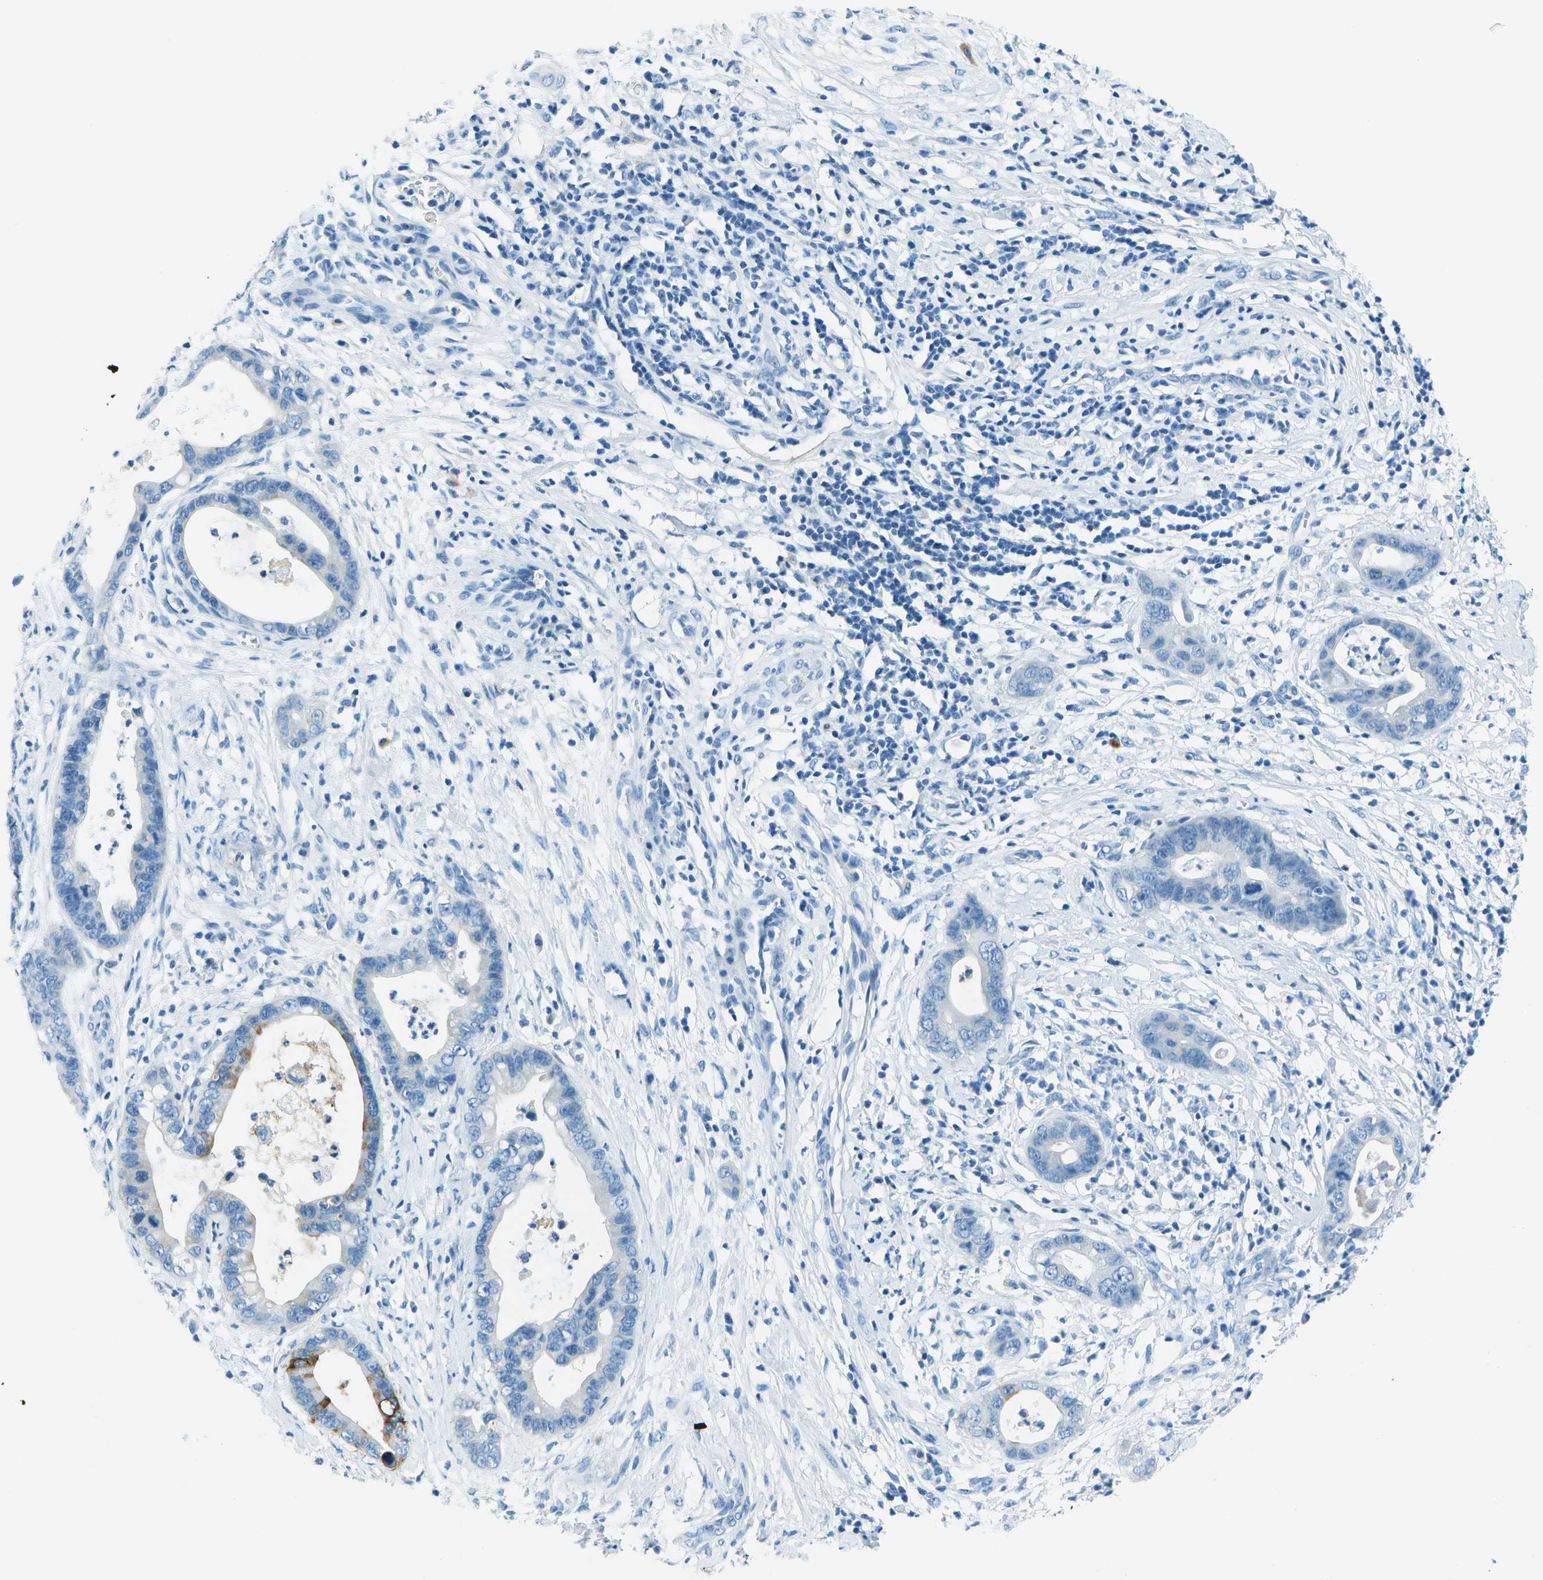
{"staining": {"intensity": "moderate", "quantity": "<25%", "location": "cytoplasmic/membranous"}, "tissue": "cervical cancer", "cell_type": "Tumor cells", "image_type": "cancer", "snomed": [{"axis": "morphology", "description": "Adenocarcinoma, NOS"}, {"axis": "topography", "description": "Cervix"}], "caption": "DAB (3,3'-diaminobenzidine) immunohistochemical staining of human cervical cancer reveals moderate cytoplasmic/membranous protein expression in about <25% of tumor cells.", "gene": "SLC16A10", "patient": {"sex": "female", "age": 44}}